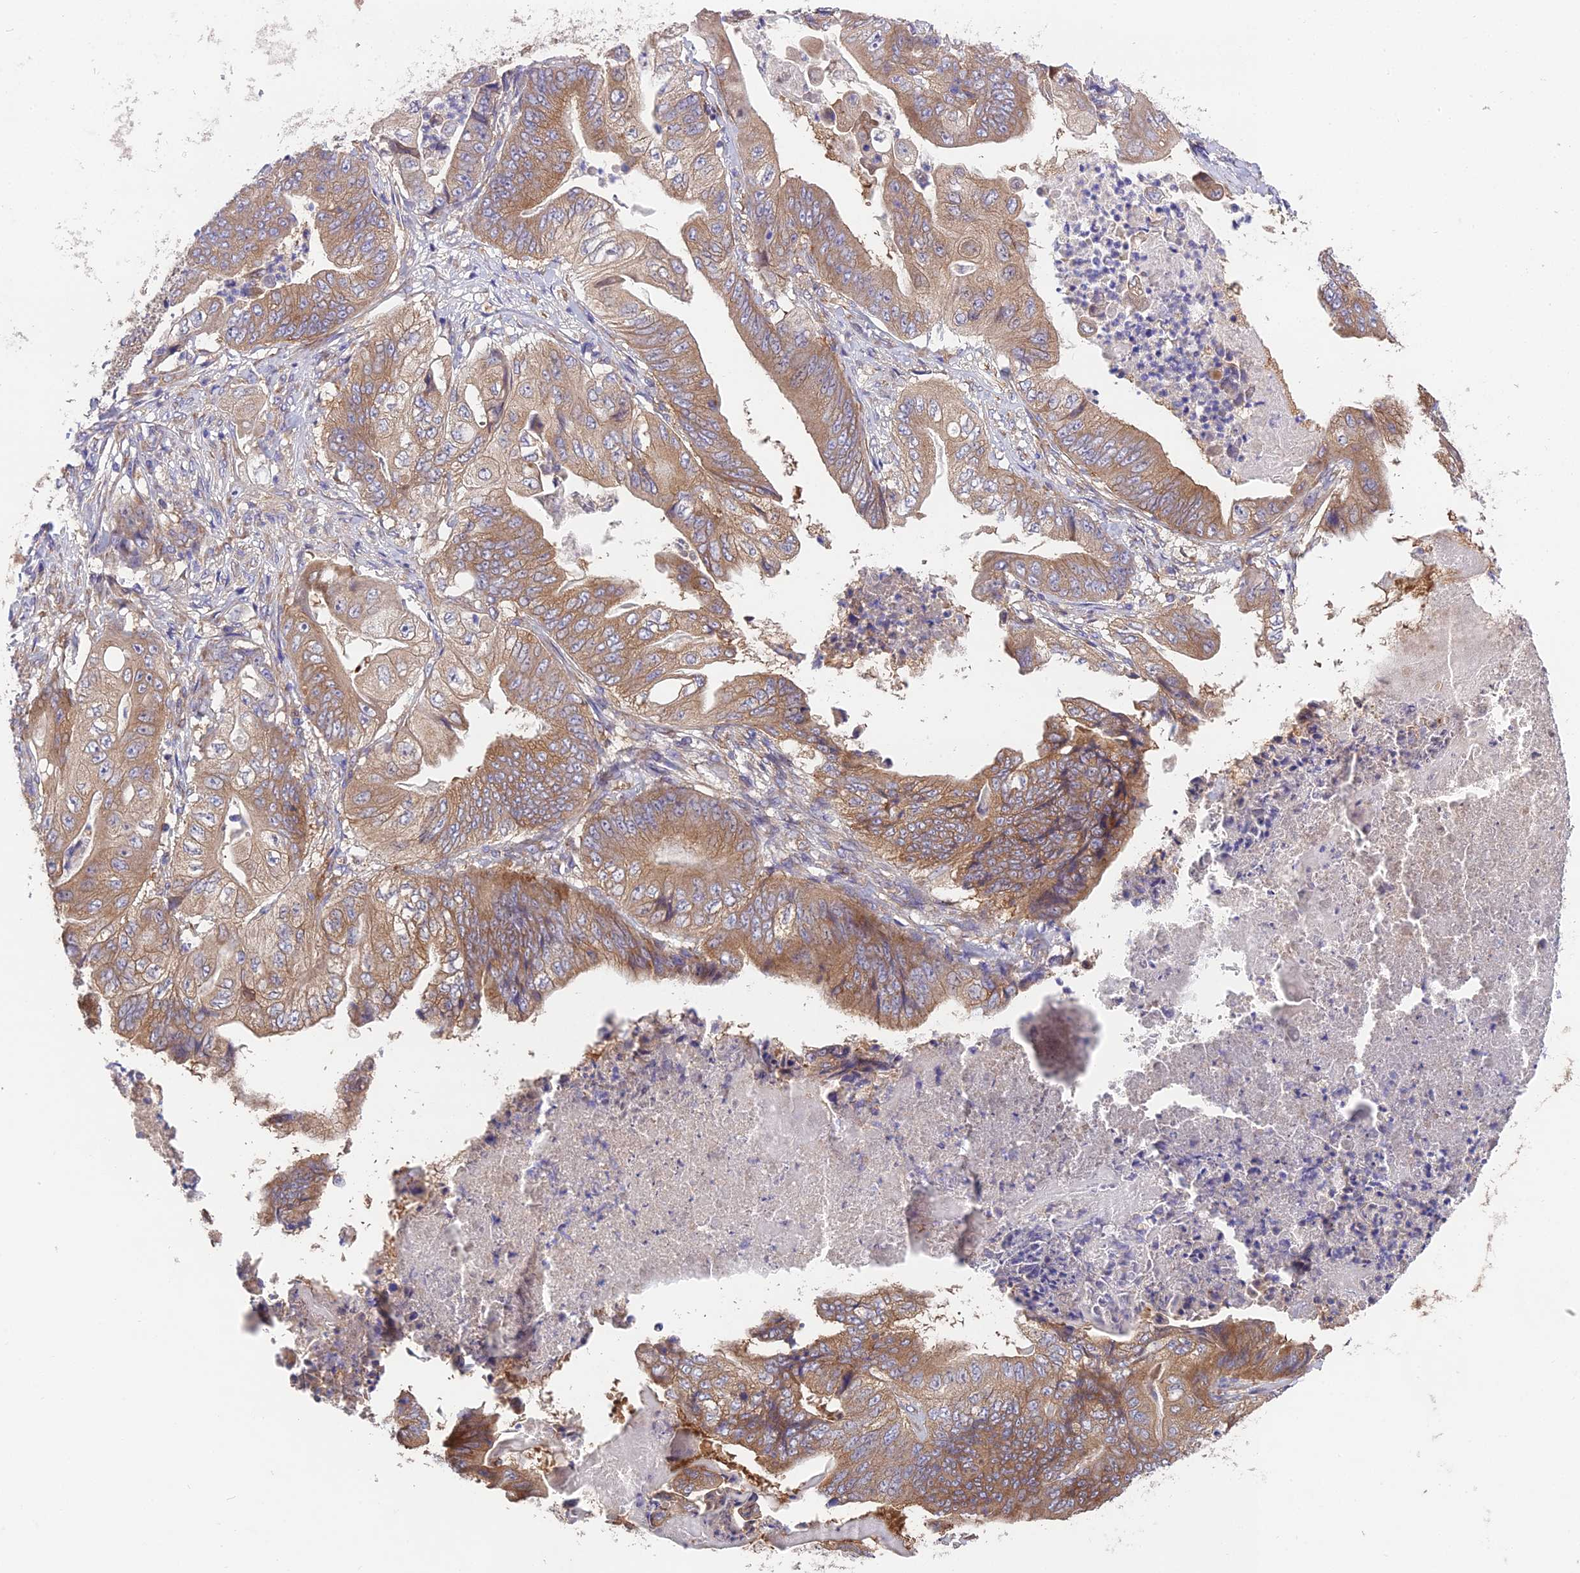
{"staining": {"intensity": "moderate", "quantity": "25%-75%", "location": "cytoplasmic/membranous"}, "tissue": "stomach cancer", "cell_type": "Tumor cells", "image_type": "cancer", "snomed": [{"axis": "morphology", "description": "Adenocarcinoma, NOS"}, {"axis": "topography", "description": "Stomach"}], "caption": "Protein expression analysis of human stomach cancer reveals moderate cytoplasmic/membranous staining in about 25%-75% of tumor cells.", "gene": "BLOC1S4", "patient": {"sex": "male", "age": 62}}